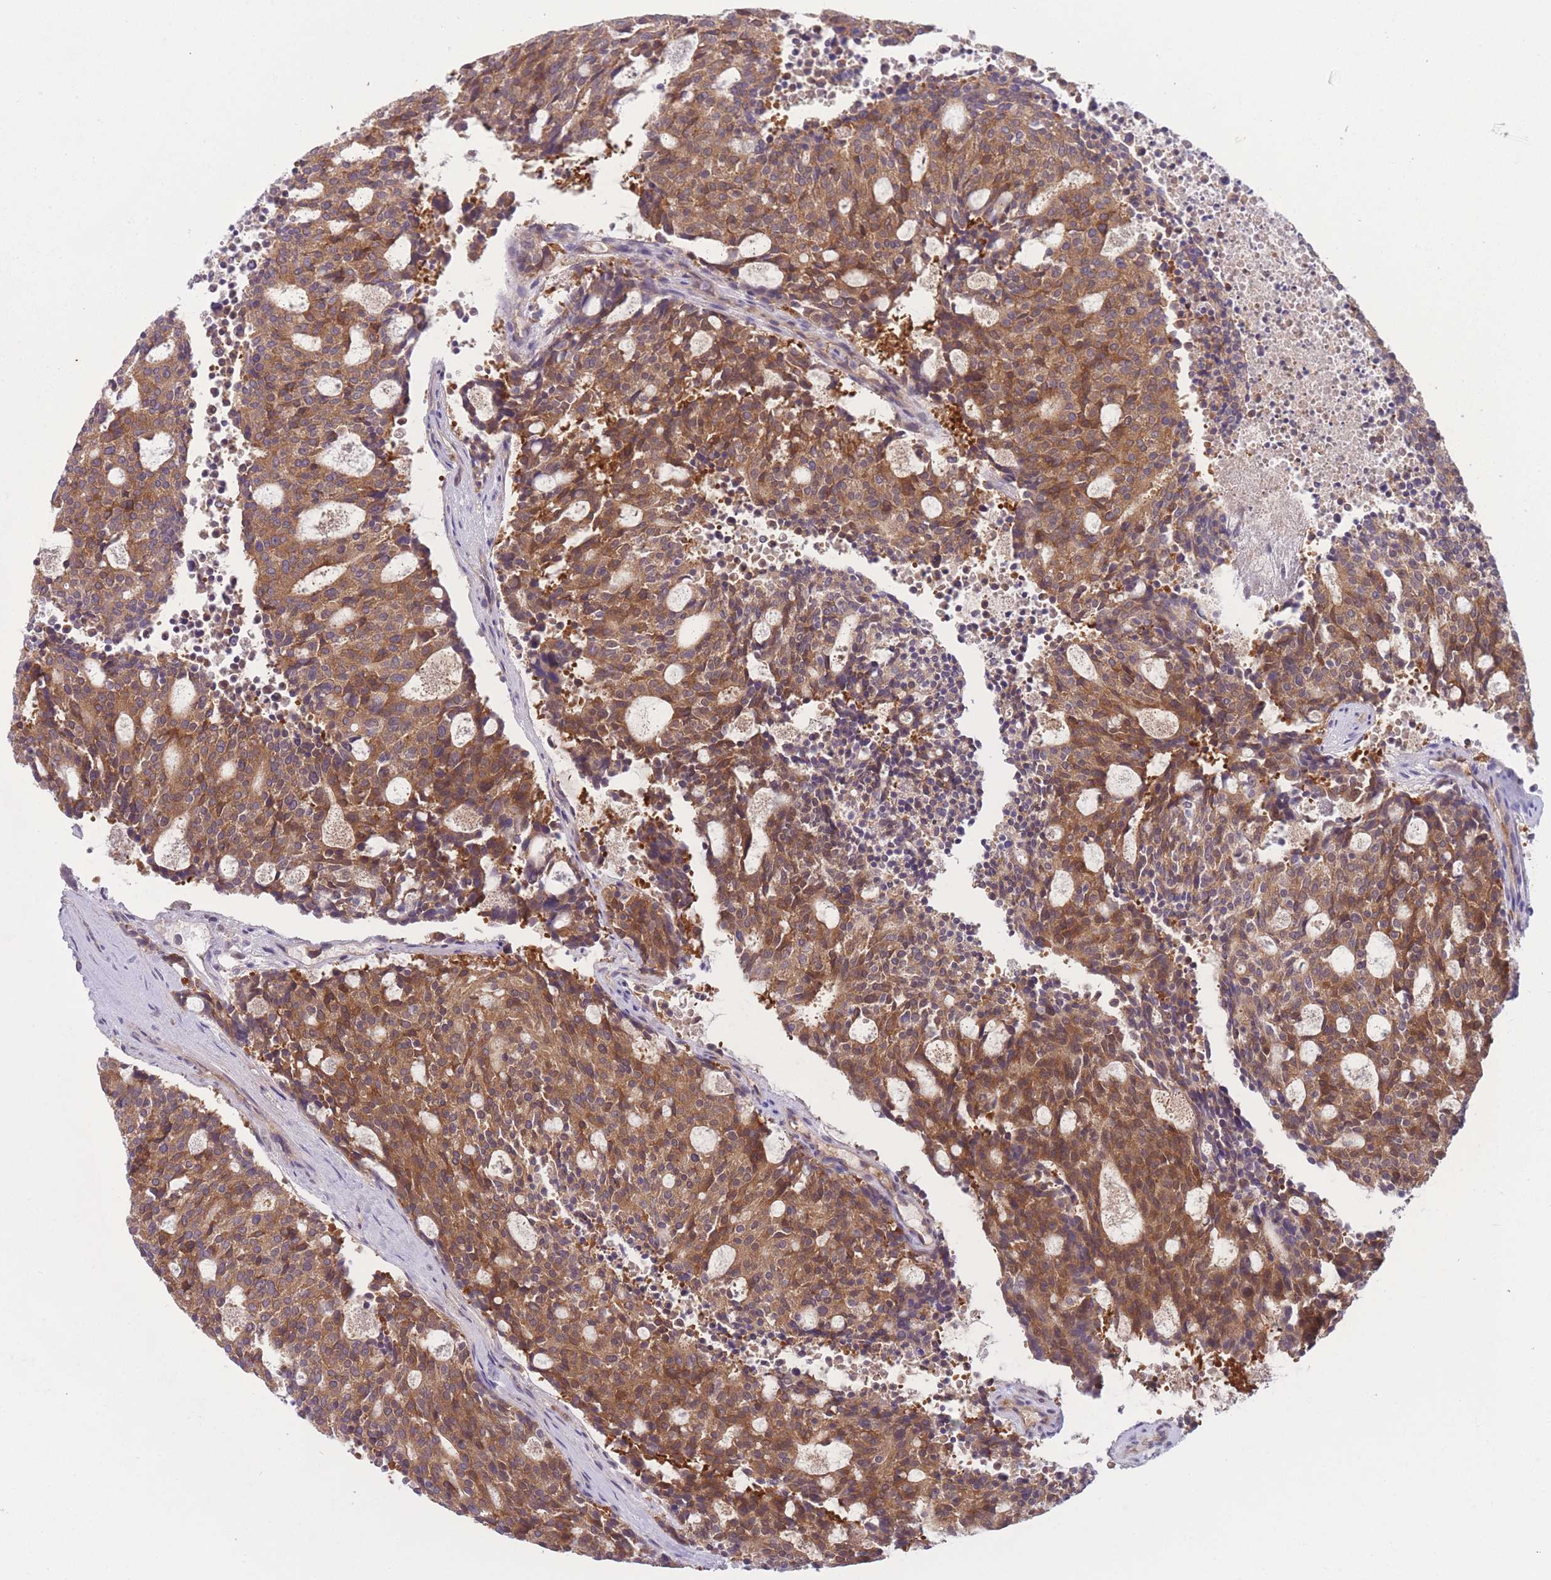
{"staining": {"intensity": "moderate", "quantity": ">75%", "location": "cytoplasmic/membranous"}, "tissue": "carcinoid", "cell_type": "Tumor cells", "image_type": "cancer", "snomed": [{"axis": "morphology", "description": "Carcinoid, malignant, NOS"}, {"axis": "topography", "description": "Pancreas"}], "caption": "Human carcinoid stained with a brown dye reveals moderate cytoplasmic/membranous positive expression in approximately >75% of tumor cells.", "gene": "PFDN6", "patient": {"sex": "female", "age": 54}}